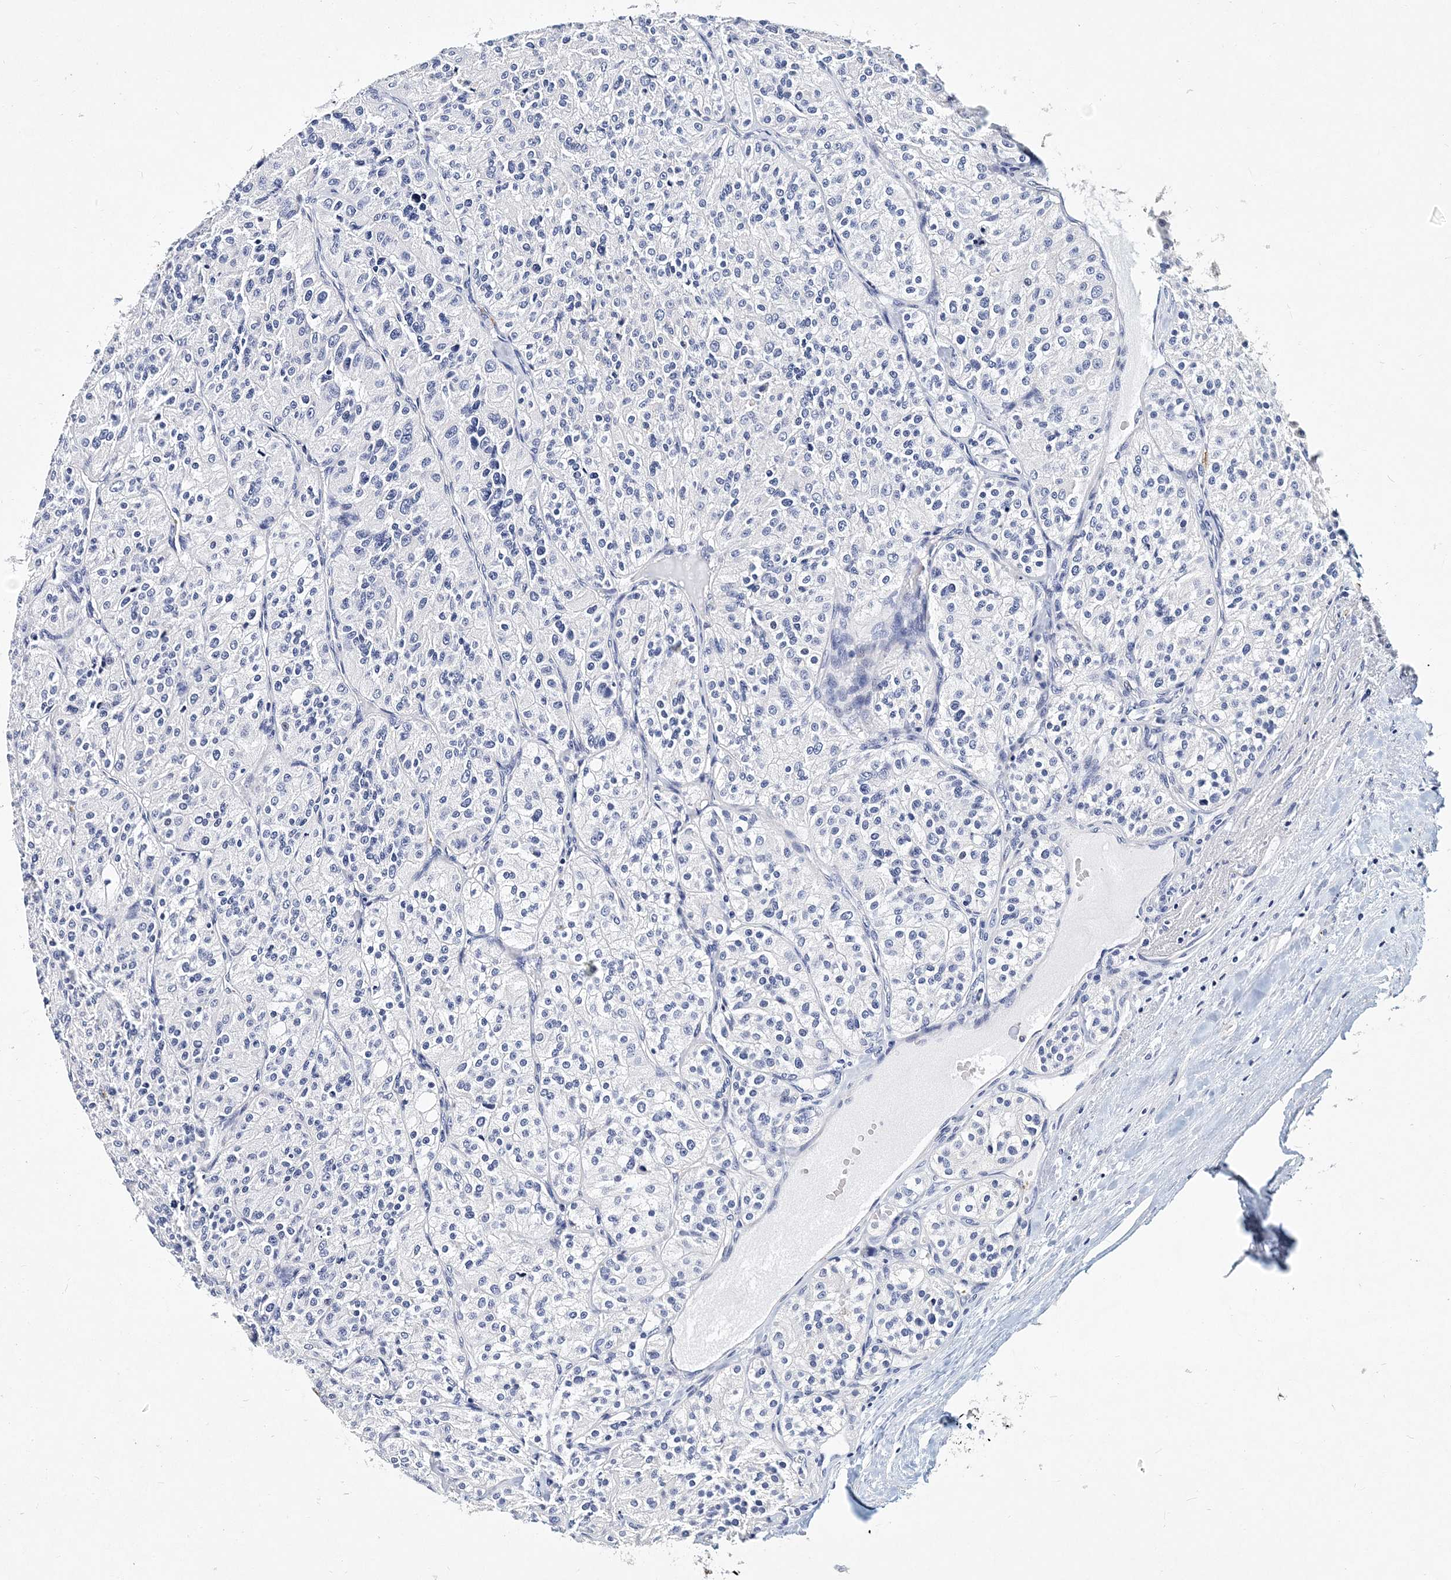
{"staining": {"intensity": "negative", "quantity": "none", "location": "none"}, "tissue": "renal cancer", "cell_type": "Tumor cells", "image_type": "cancer", "snomed": [{"axis": "morphology", "description": "Adenocarcinoma, NOS"}, {"axis": "topography", "description": "Kidney"}], "caption": "Immunohistochemistry (IHC) of renal cancer (adenocarcinoma) exhibits no staining in tumor cells.", "gene": "ITGA2B", "patient": {"sex": "female", "age": 63}}